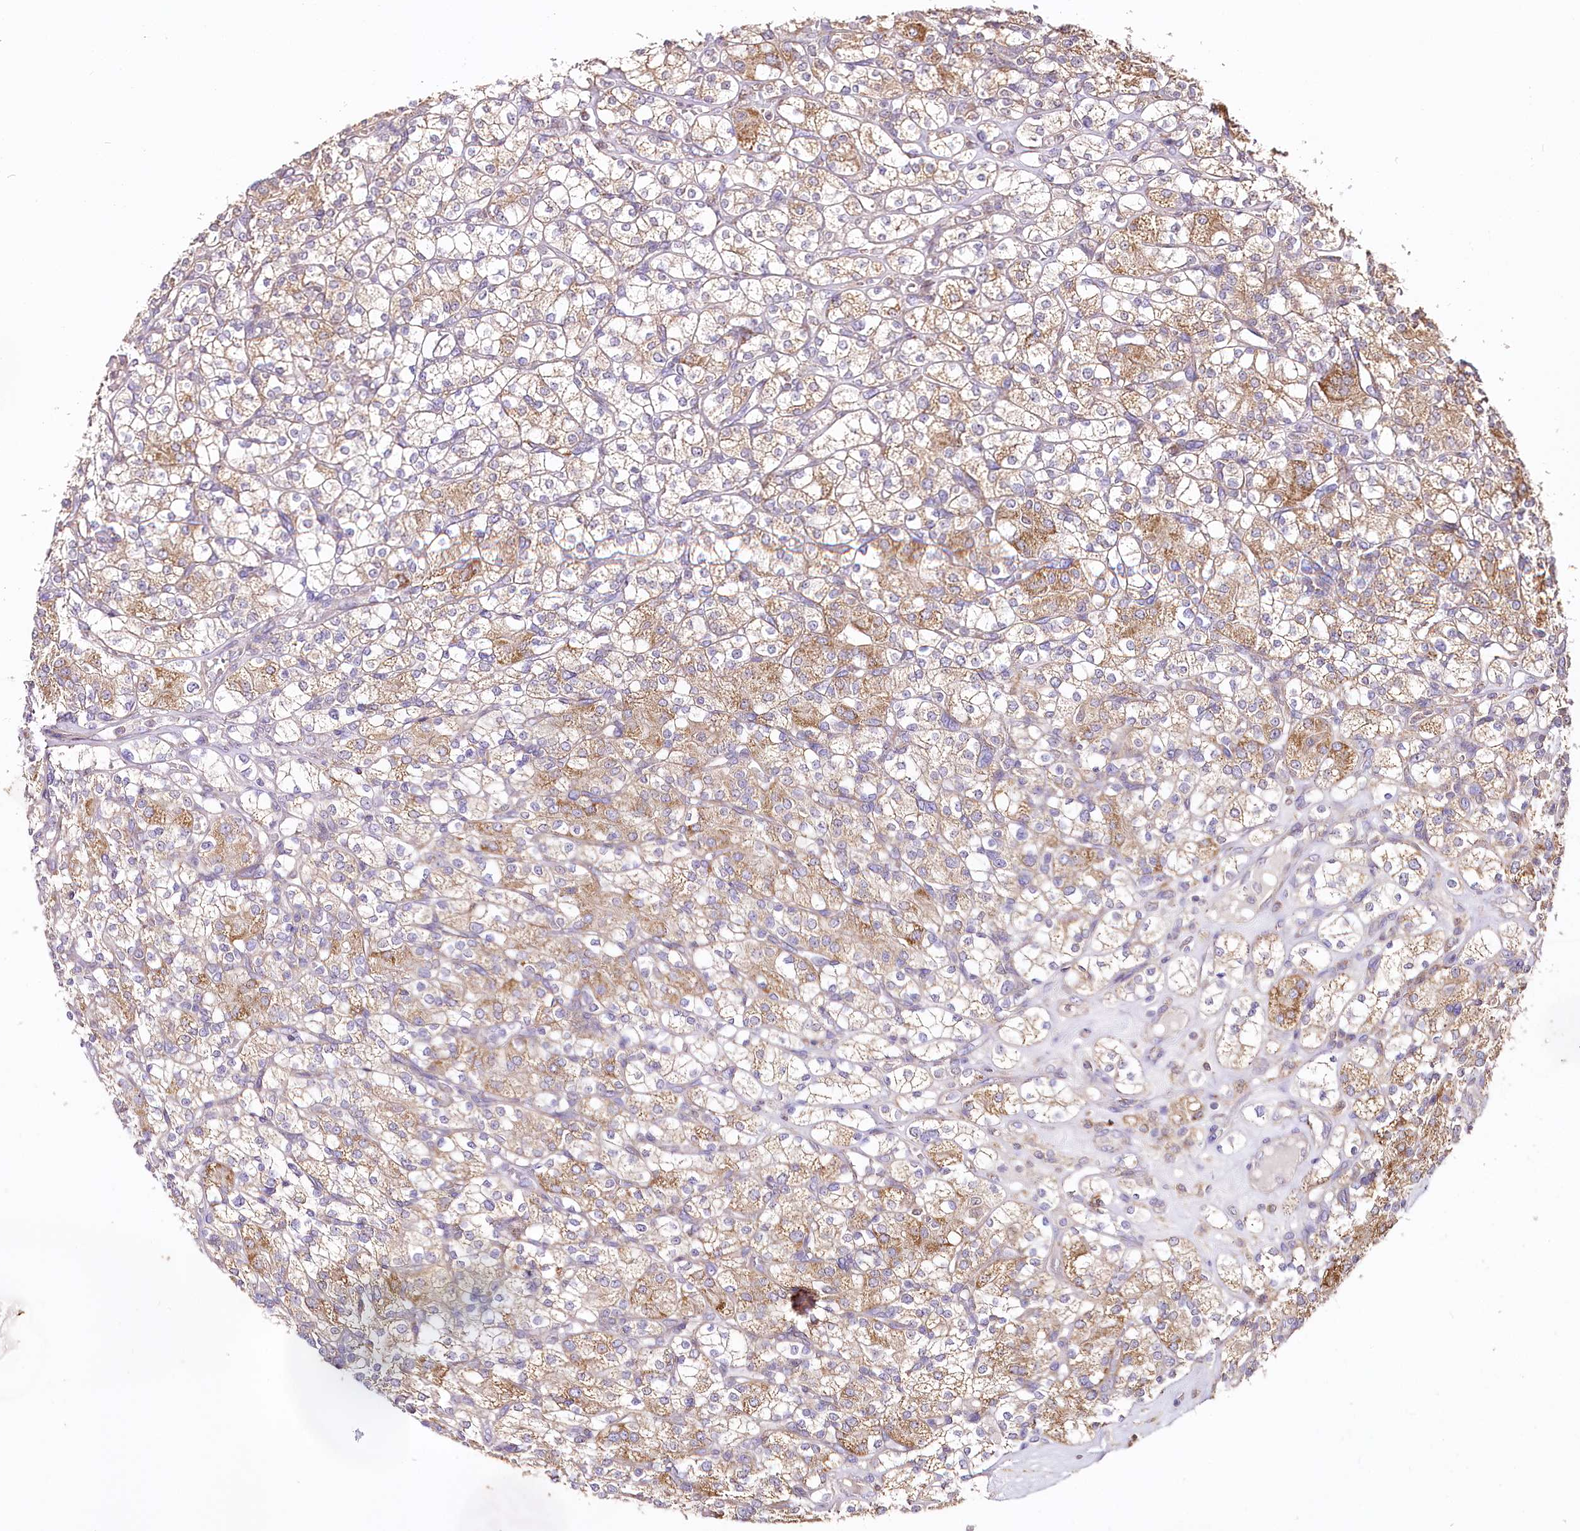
{"staining": {"intensity": "moderate", "quantity": "25%-75%", "location": "cytoplasmic/membranous"}, "tissue": "renal cancer", "cell_type": "Tumor cells", "image_type": "cancer", "snomed": [{"axis": "morphology", "description": "Adenocarcinoma, NOS"}, {"axis": "topography", "description": "Kidney"}], "caption": "The micrograph shows staining of adenocarcinoma (renal), revealing moderate cytoplasmic/membranous protein expression (brown color) within tumor cells. (IHC, brightfield microscopy, high magnification).", "gene": "ZNF226", "patient": {"sex": "male", "age": 77}}